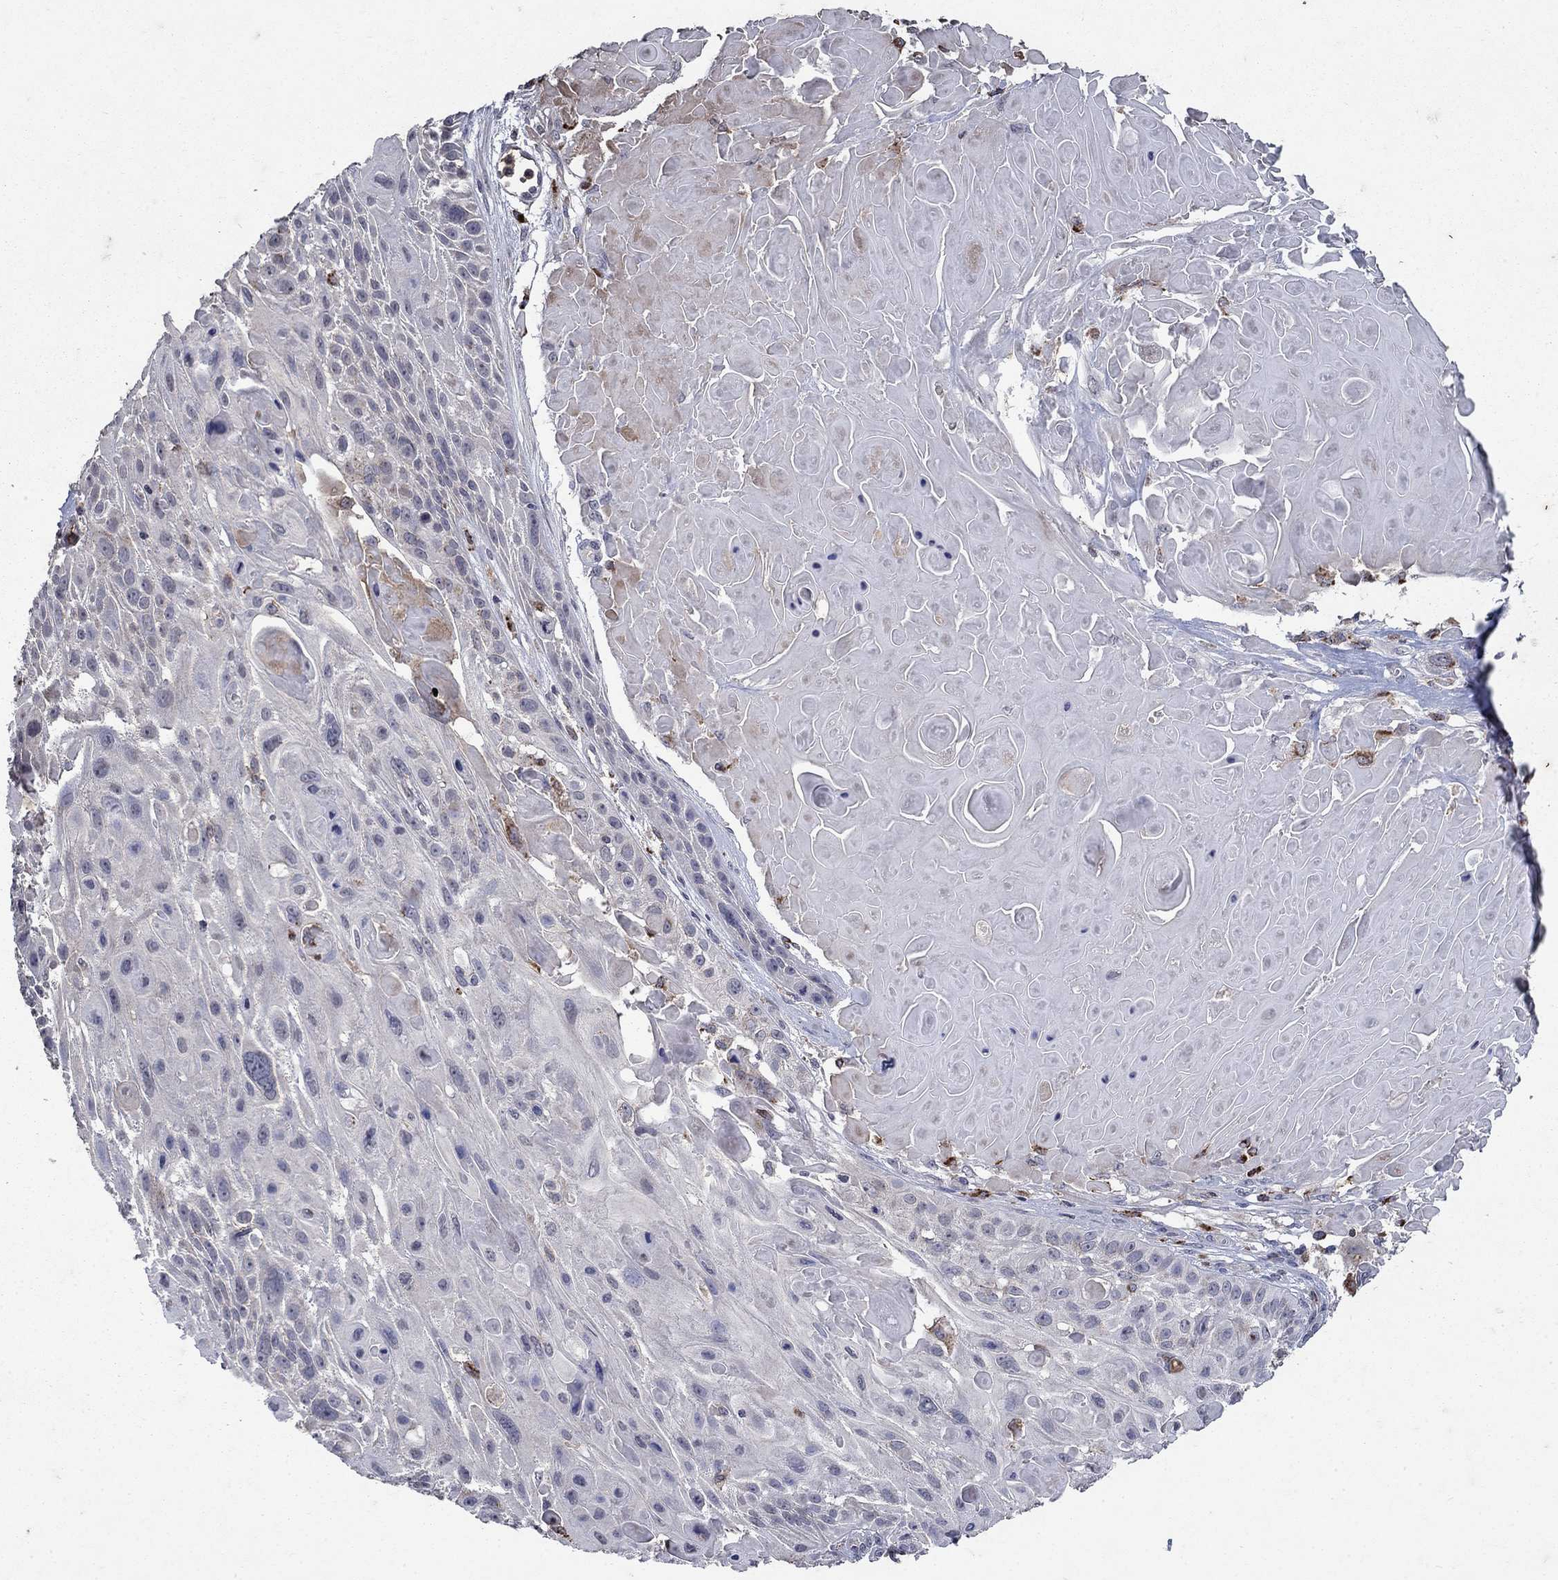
{"staining": {"intensity": "negative", "quantity": "none", "location": "none"}, "tissue": "skin cancer", "cell_type": "Tumor cells", "image_type": "cancer", "snomed": [{"axis": "morphology", "description": "Squamous cell carcinoma, NOS"}, {"axis": "topography", "description": "Skin"}, {"axis": "topography", "description": "Anal"}], "caption": "Immunohistochemistry micrograph of squamous cell carcinoma (skin) stained for a protein (brown), which shows no positivity in tumor cells. (DAB (3,3'-diaminobenzidine) immunohistochemistry (IHC) visualized using brightfield microscopy, high magnification).", "gene": "NPC2", "patient": {"sex": "female", "age": 75}}